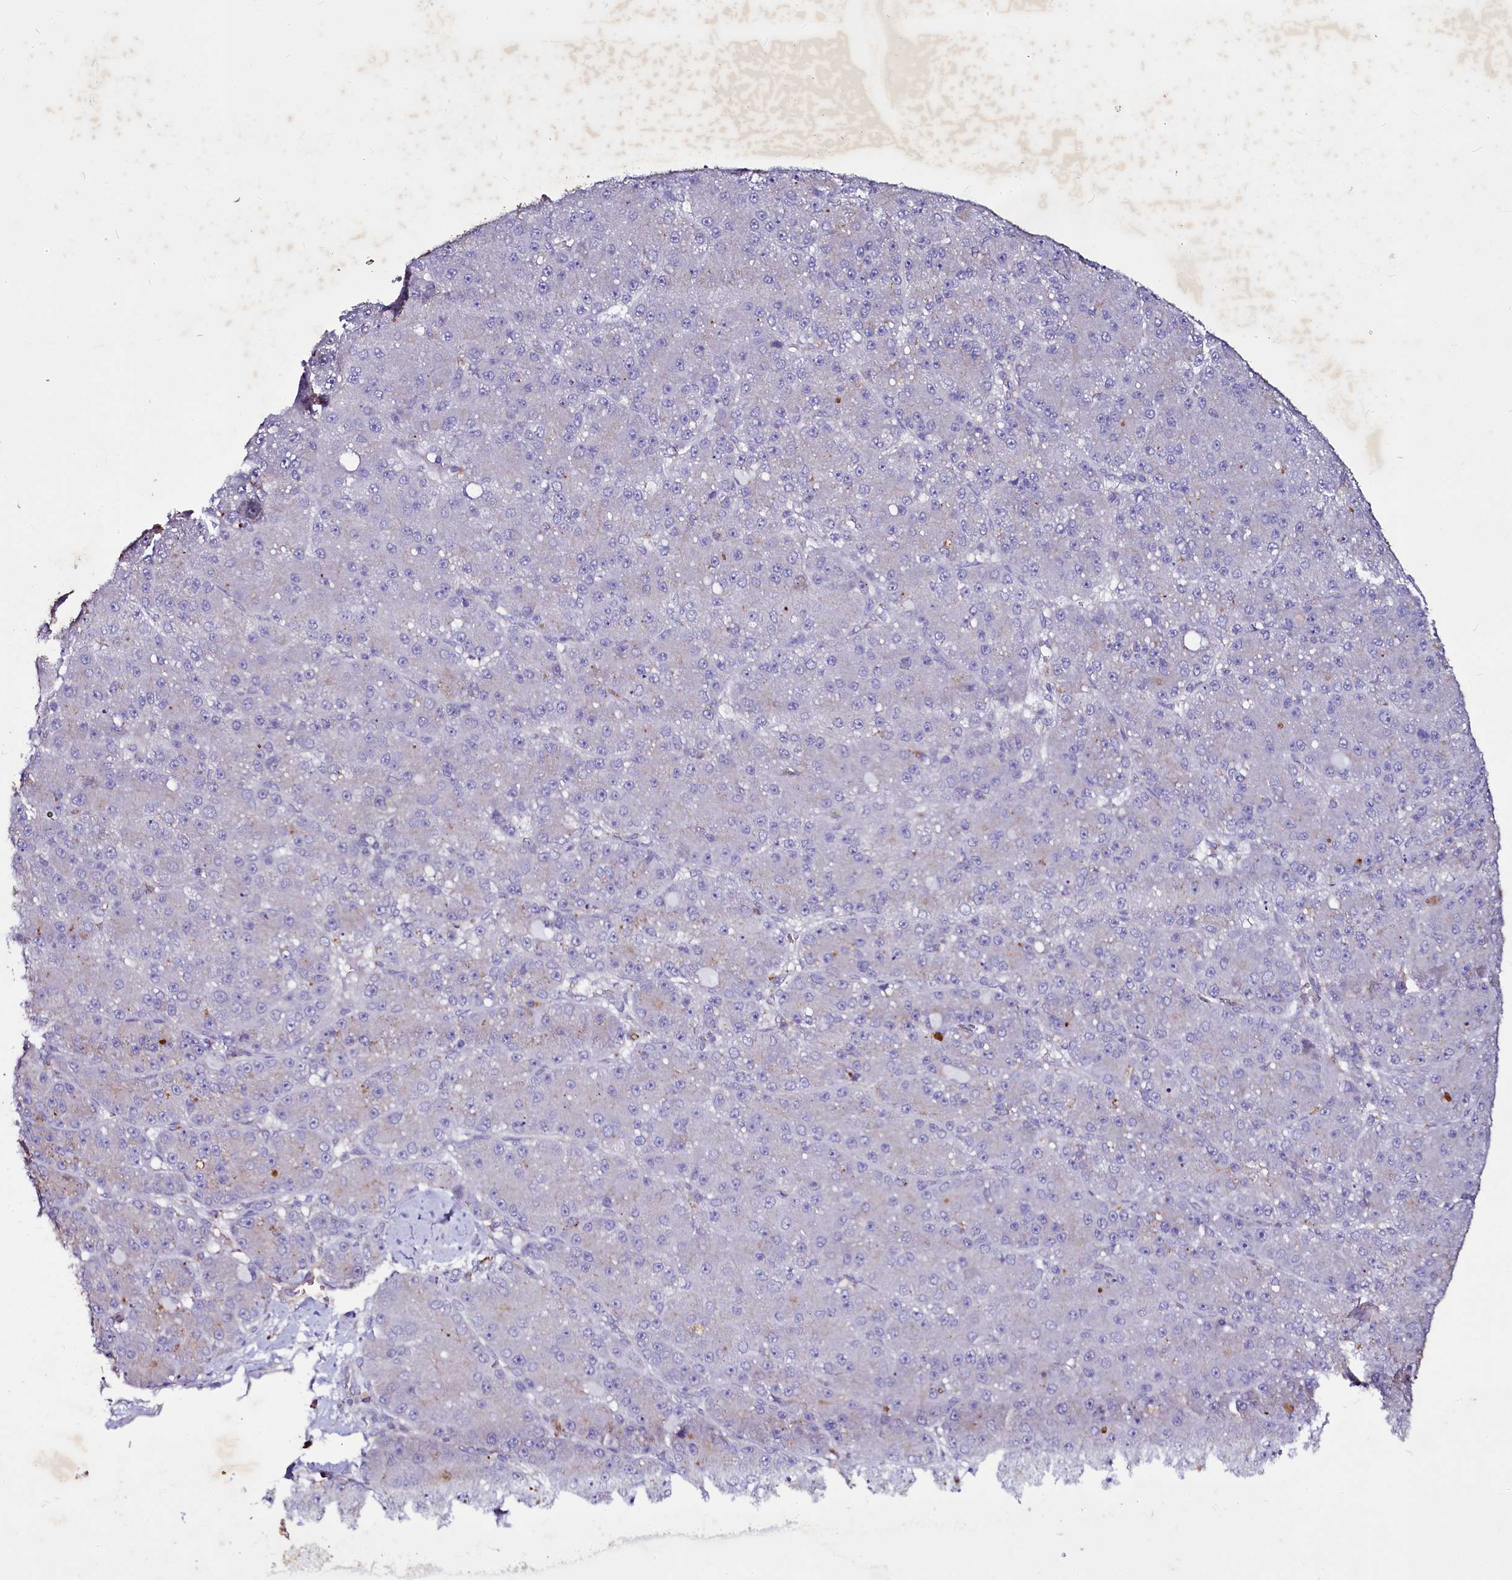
{"staining": {"intensity": "negative", "quantity": "none", "location": "none"}, "tissue": "liver cancer", "cell_type": "Tumor cells", "image_type": "cancer", "snomed": [{"axis": "morphology", "description": "Carcinoma, Hepatocellular, NOS"}, {"axis": "topography", "description": "Liver"}], "caption": "Human liver hepatocellular carcinoma stained for a protein using immunohistochemistry (IHC) displays no staining in tumor cells.", "gene": "SELENOT", "patient": {"sex": "male", "age": 67}}